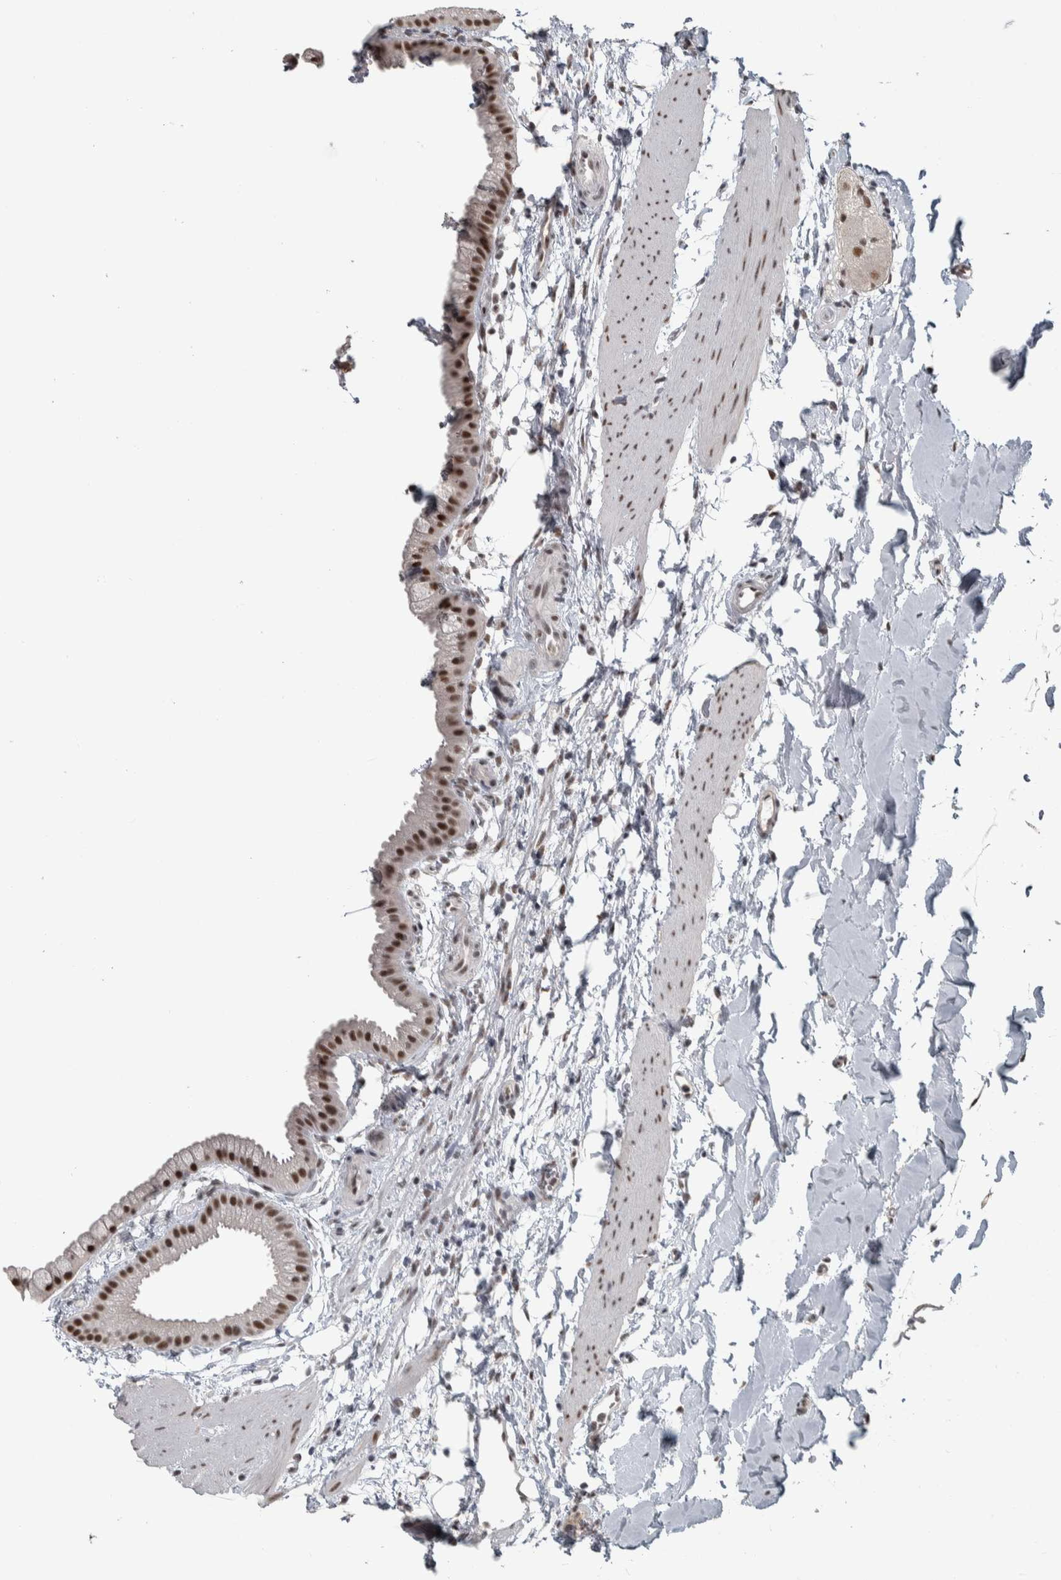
{"staining": {"intensity": "strong", "quantity": ">75%", "location": "nuclear"}, "tissue": "gallbladder", "cell_type": "Glandular cells", "image_type": "normal", "snomed": [{"axis": "morphology", "description": "Normal tissue, NOS"}, {"axis": "topography", "description": "Gallbladder"}], "caption": "IHC of unremarkable gallbladder demonstrates high levels of strong nuclear expression in approximately >75% of glandular cells. (Brightfield microscopy of DAB IHC at high magnification).", "gene": "DDX42", "patient": {"sex": "female", "age": 64}}